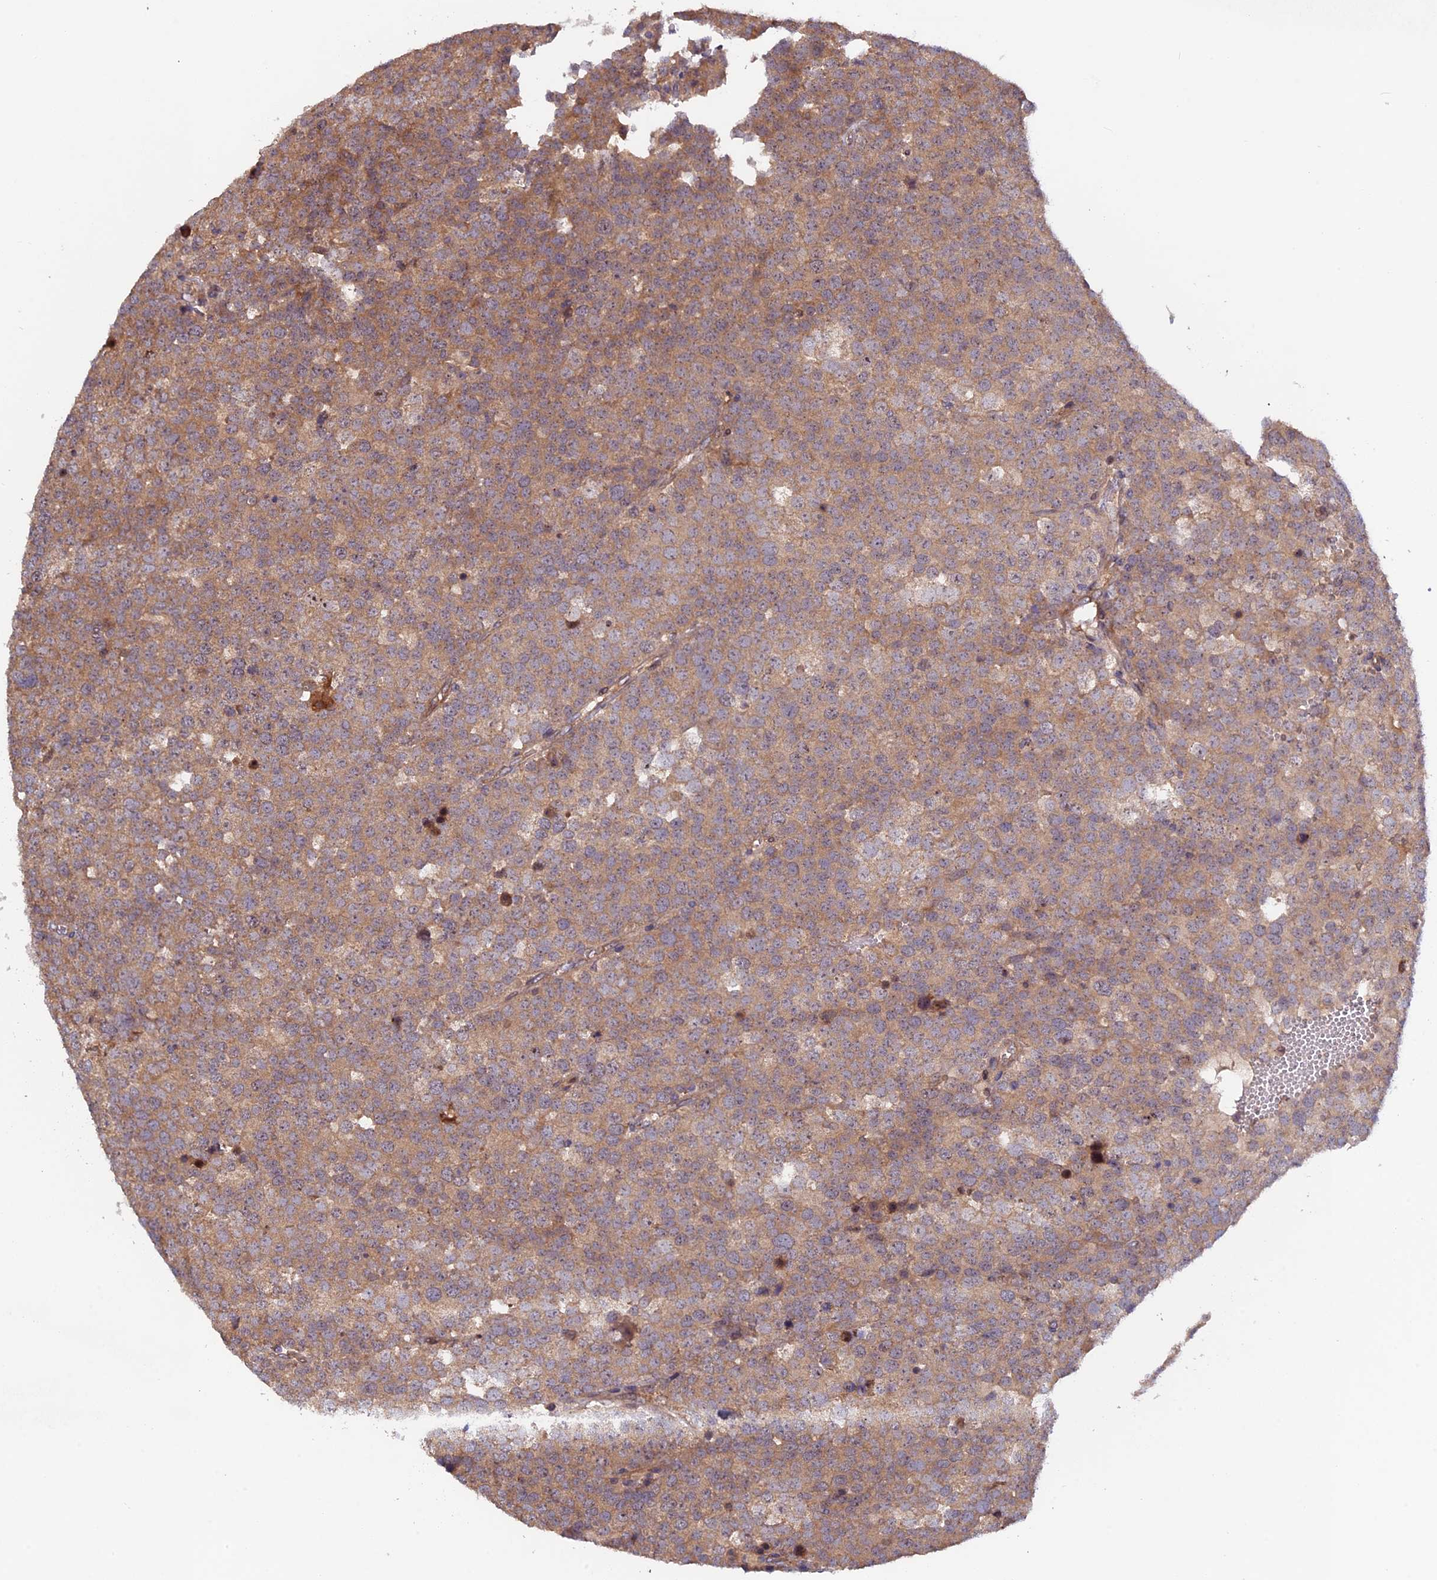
{"staining": {"intensity": "moderate", "quantity": ">75%", "location": "cytoplasmic/membranous"}, "tissue": "testis cancer", "cell_type": "Tumor cells", "image_type": "cancer", "snomed": [{"axis": "morphology", "description": "Seminoma, NOS"}, {"axis": "topography", "description": "Testis"}], "caption": "A photomicrograph showing moderate cytoplasmic/membranous positivity in about >75% of tumor cells in seminoma (testis), as visualized by brown immunohistochemical staining.", "gene": "FERMT1", "patient": {"sex": "male", "age": 71}}